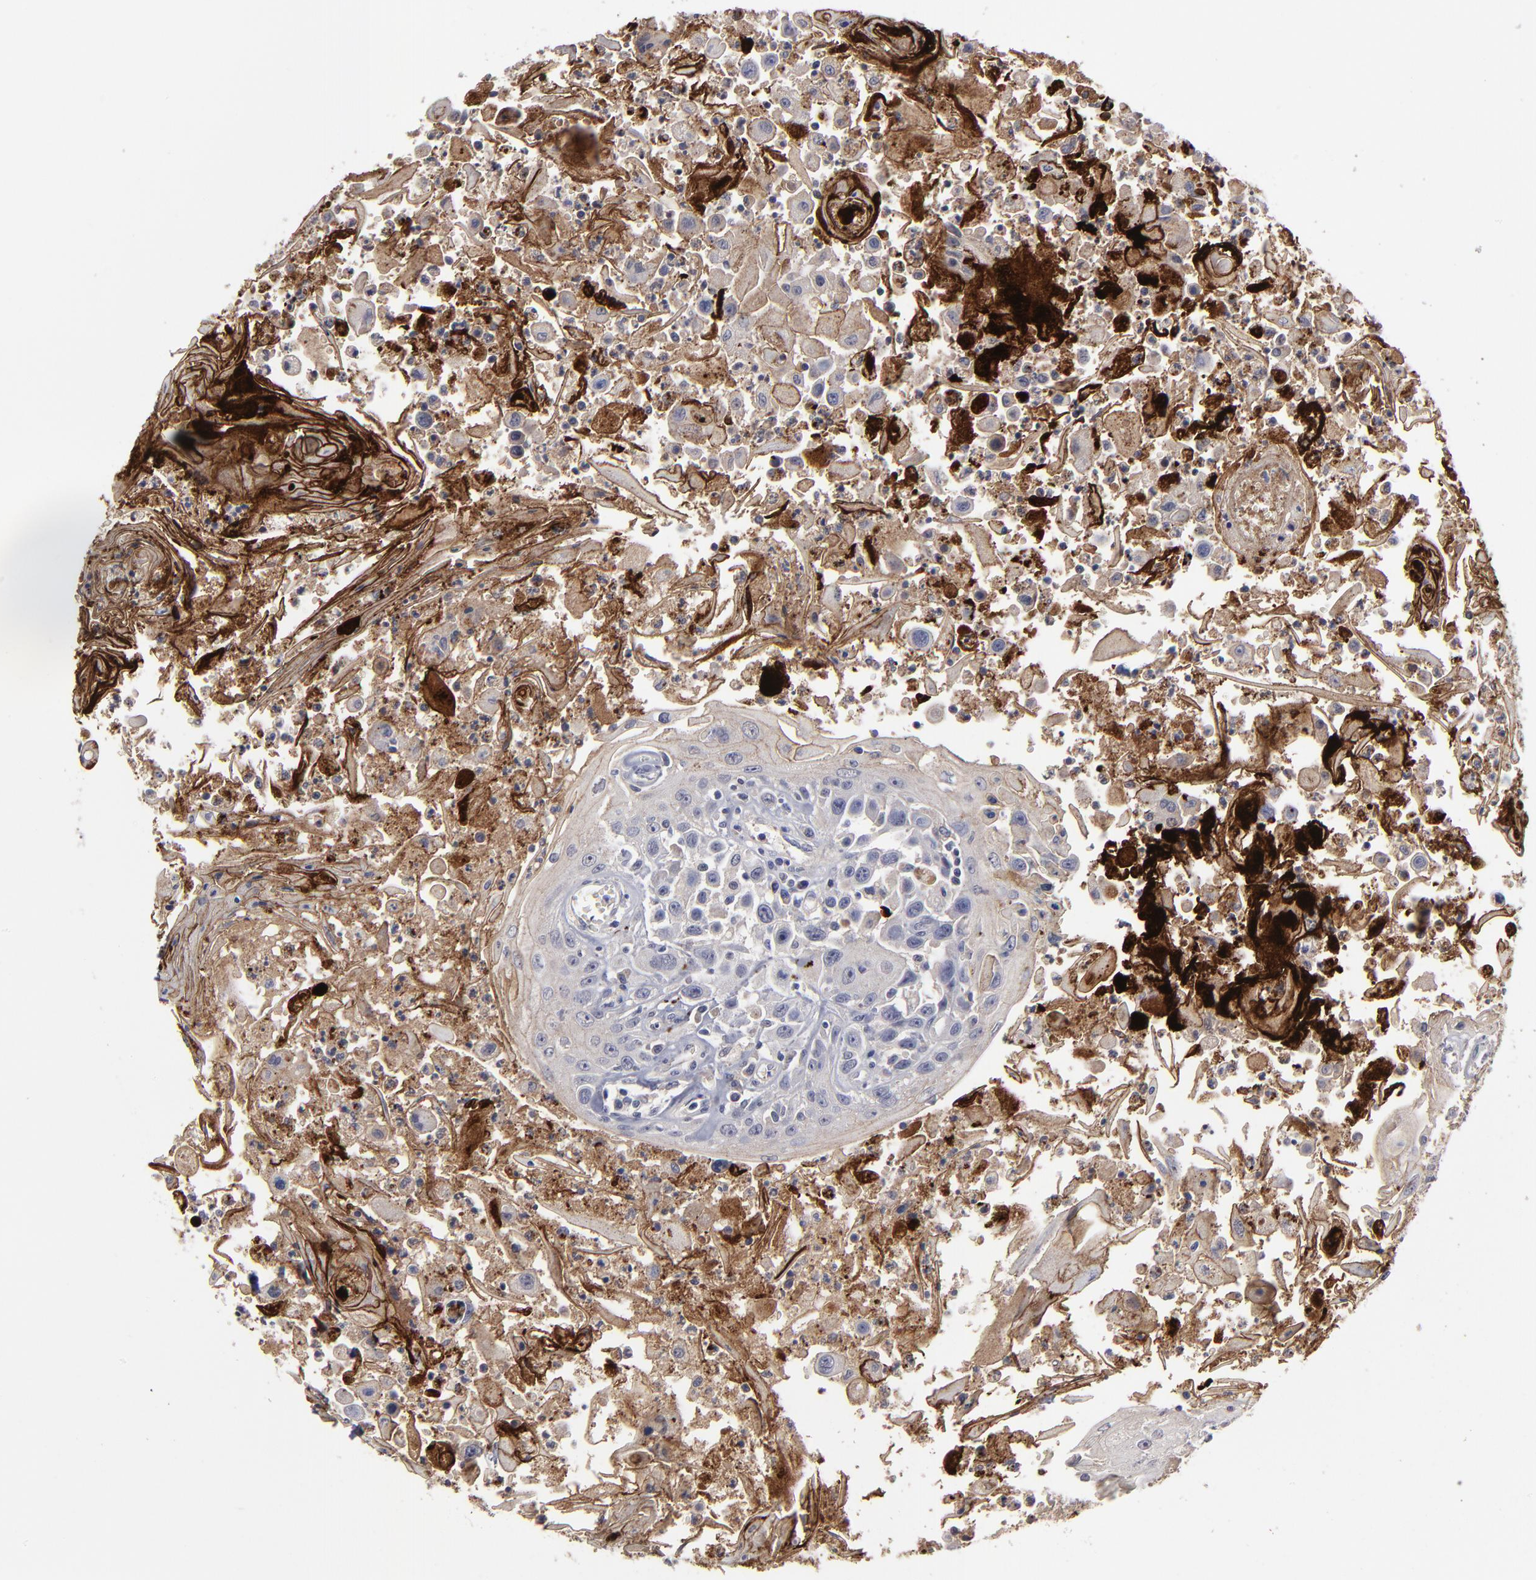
{"staining": {"intensity": "strong", "quantity": "25%-75%", "location": "cytoplasmic/membranous"}, "tissue": "head and neck cancer", "cell_type": "Tumor cells", "image_type": "cancer", "snomed": [{"axis": "morphology", "description": "Squamous cell carcinoma, NOS"}, {"axis": "topography", "description": "Oral tissue"}, {"axis": "topography", "description": "Head-Neck"}], "caption": "This histopathology image reveals immunohistochemistry staining of head and neck cancer (squamous cell carcinoma), with high strong cytoplasmic/membranous expression in approximately 25%-75% of tumor cells.", "gene": "GPM6B", "patient": {"sex": "female", "age": 76}}